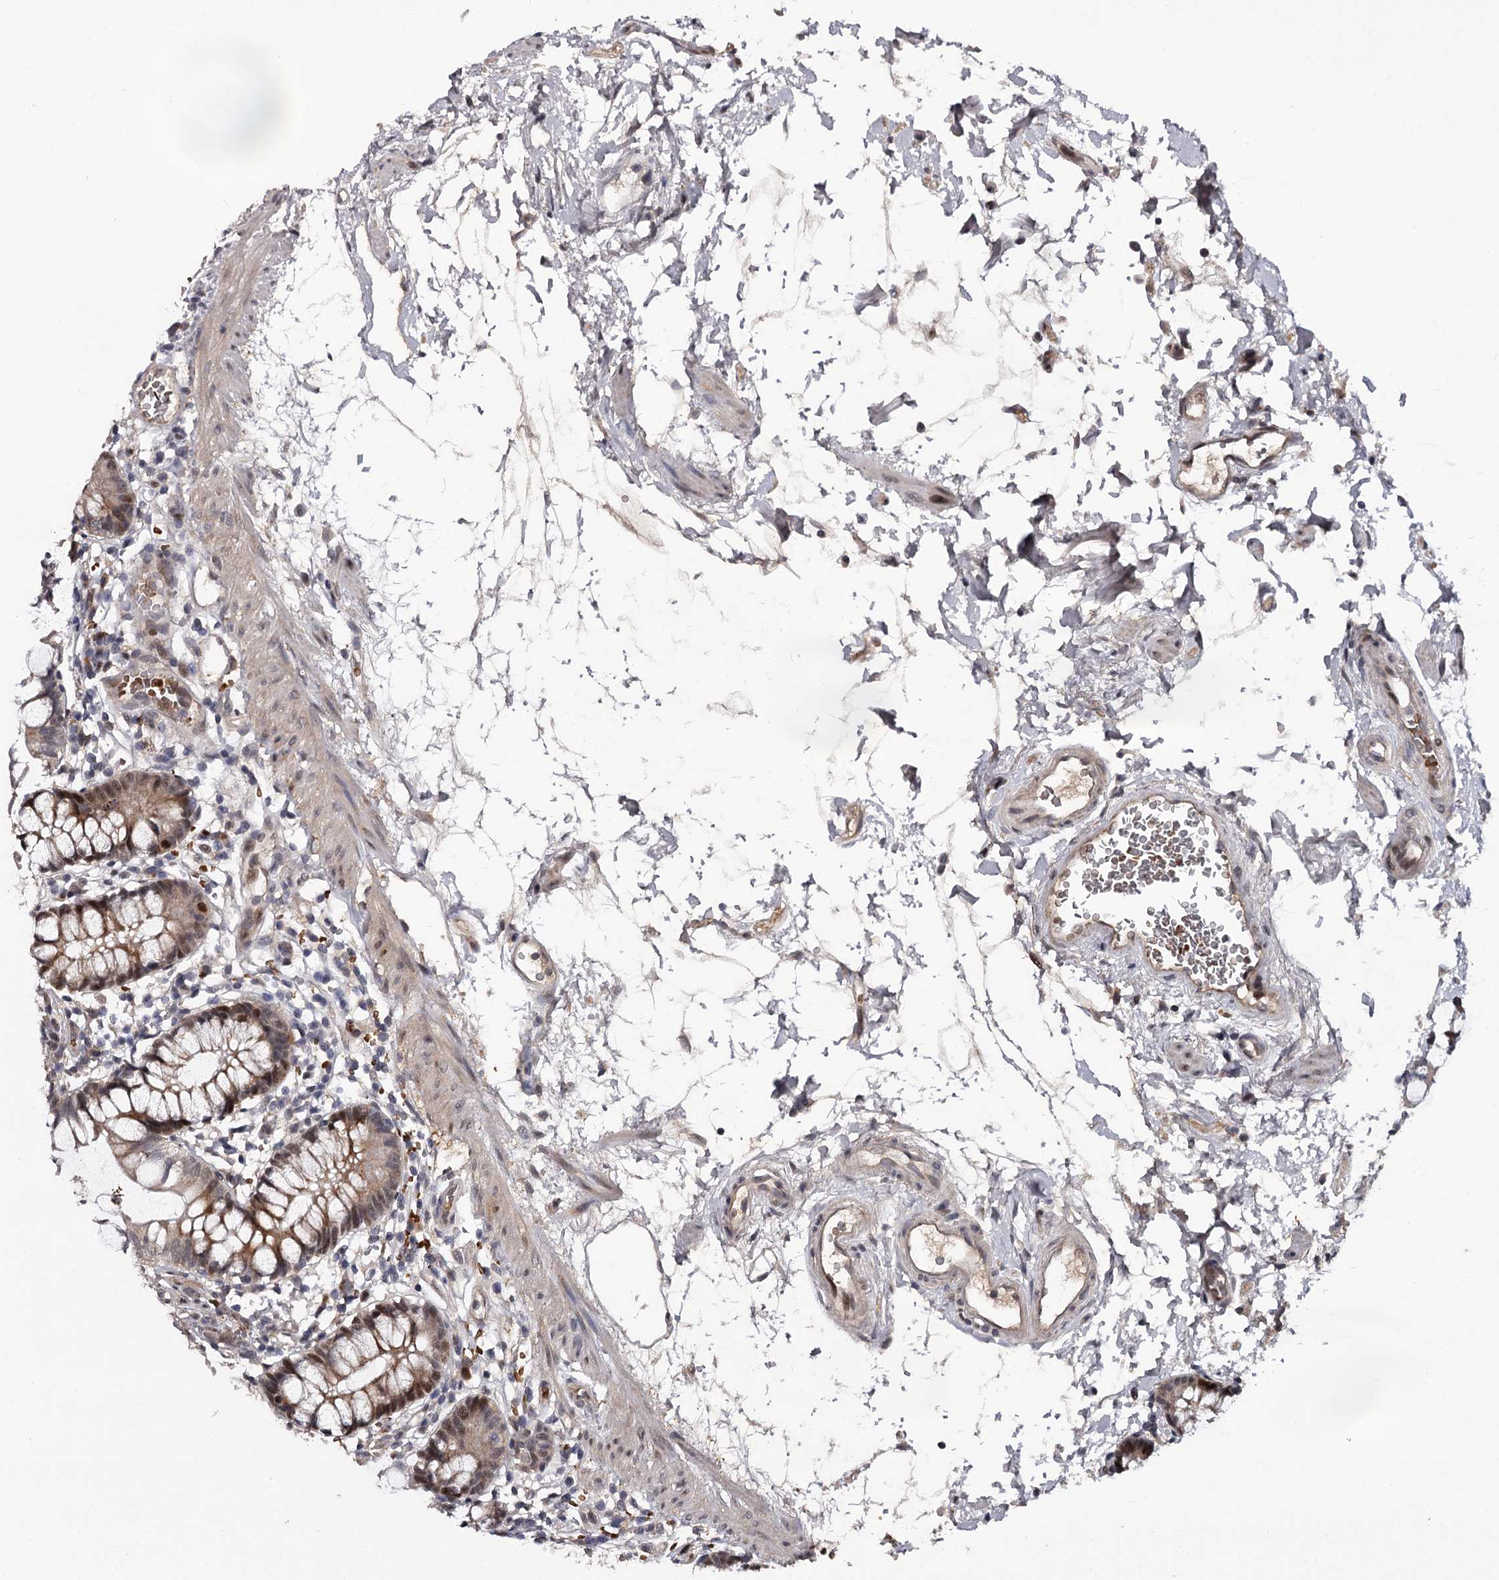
{"staining": {"intensity": "moderate", "quantity": "25%-75%", "location": "cytoplasmic/membranous,nuclear"}, "tissue": "small intestine", "cell_type": "Glandular cells", "image_type": "normal", "snomed": [{"axis": "morphology", "description": "Normal tissue, NOS"}, {"axis": "topography", "description": "Small intestine"}], "caption": "Immunohistochemical staining of normal small intestine displays medium levels of moderate cytoplasmic/membranous,nuclear staining in approximately 25%-75% of glandular cells.", "gene": "RNF44", "patient": {"sex": "female", "age": 84}}